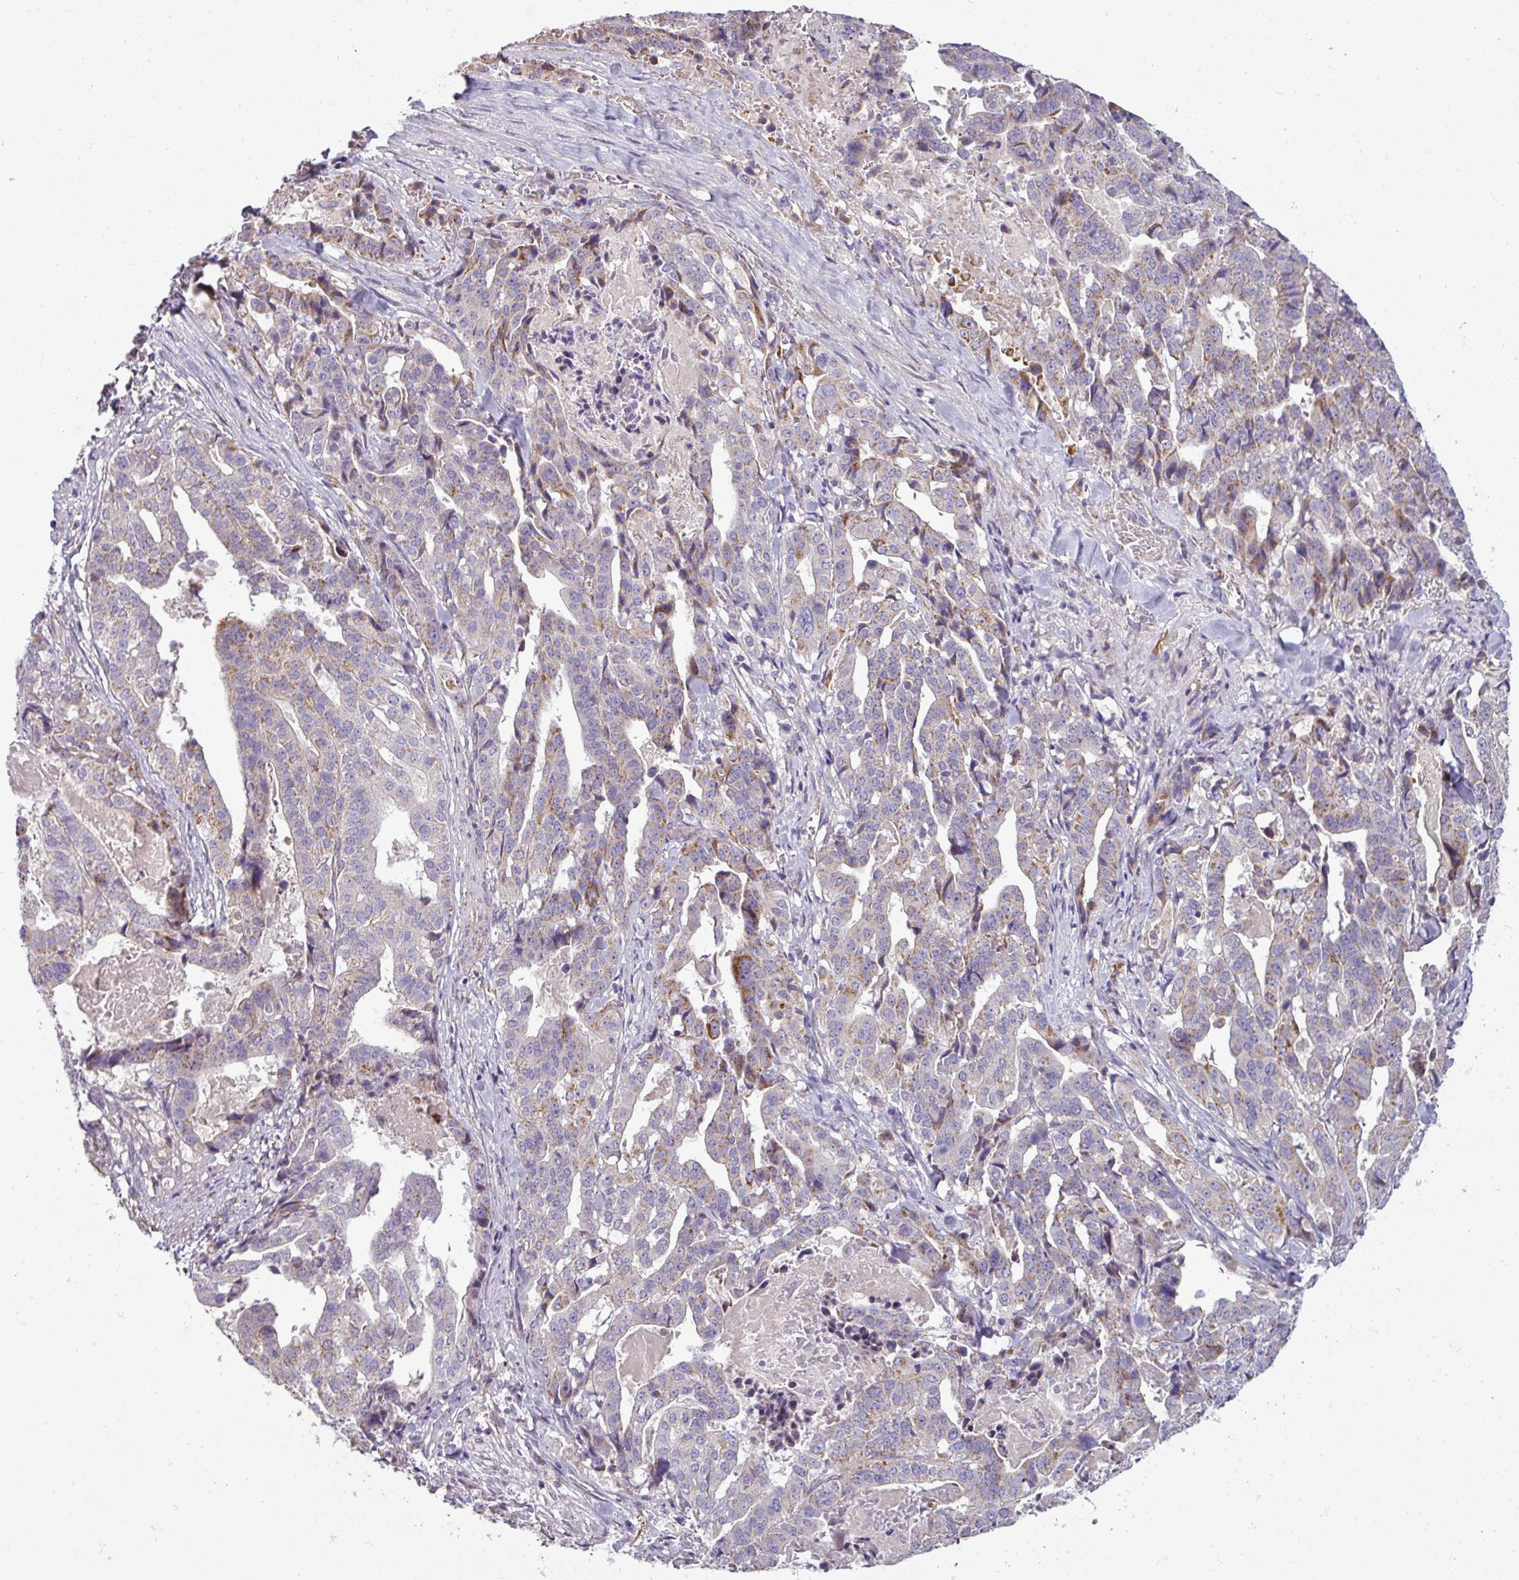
{"staining": {"intensity": "moderate", "quantity": "25%-75%", "location": "cytoplasmic/membranous"}, "tissue": "stomach cancer", "cell_type": "Tumor cells", "image_type": "cancer", "snomed": [{"axis": "morphology", "description": "Adenocarcinoma, NOS"}, {"axis": "topography", "description": "Stomach"}], "caption": "Immunohistochemistry staining of adenocarcinoma (stomach), which exhibits medium levels of moderate cytoplasmic/membranous expression in approximately 25%-75% of tumor cells indicating moderate cytoplasmic/membranous protein expression. The staining was performed using DAB (brown) for protein detection and nuclei were counterstained in hematoxylin (blue).", "gene": "PNMA6A", "patient": {"sex": "male", "age": 48}}